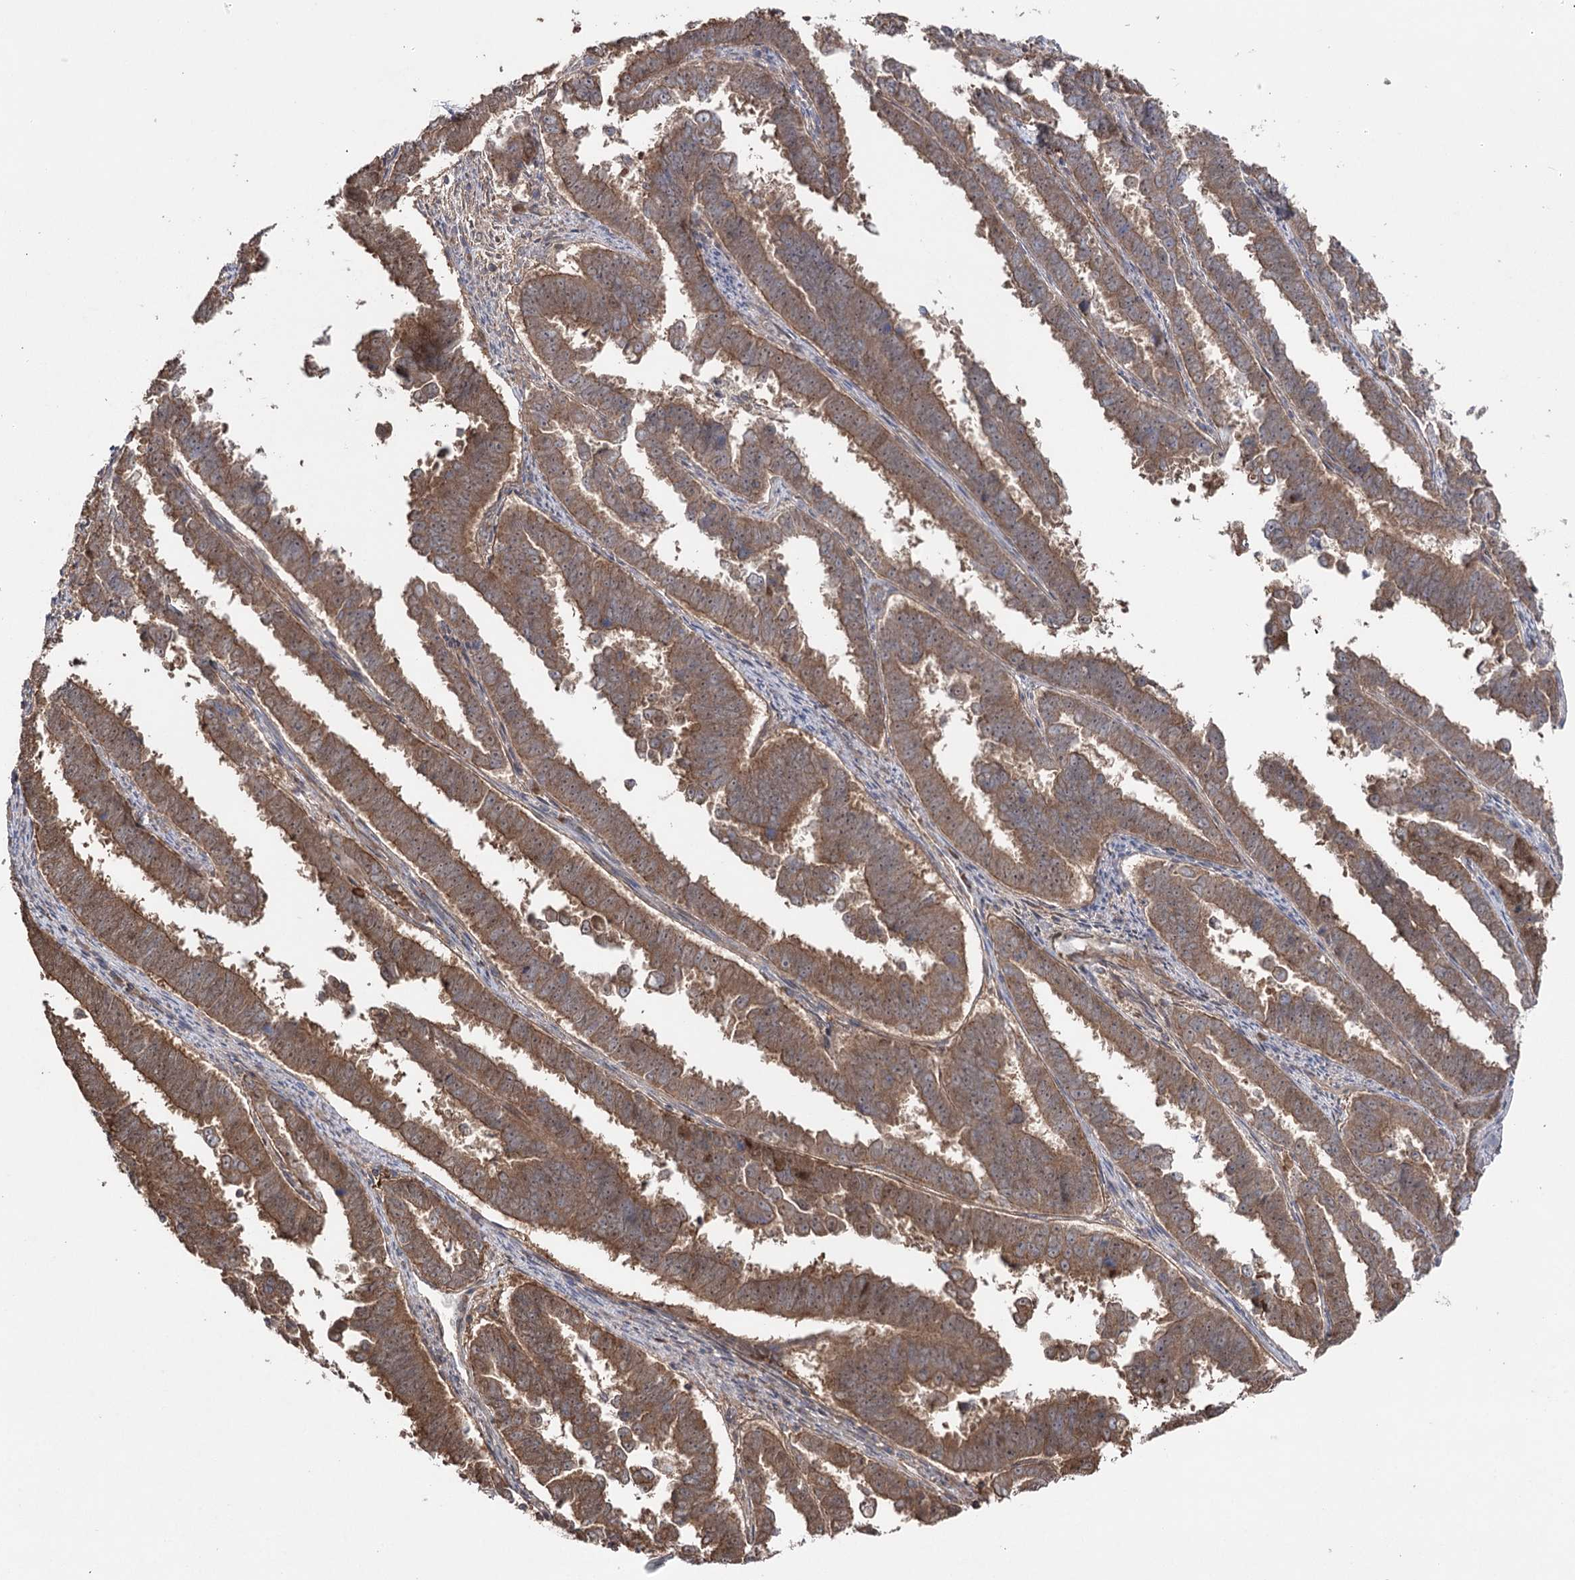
{"staining": {"intensity": "moderate", "quantity": ">75%", "location": "cytoplasmic/membranous"}, "tissue": "endometrial cancer", "cell_type": "Tumor cells", "image_type": "cancer", "snomed": [{"axis": "morphology", "description": "Adenocarcinoma, NOS"}, {"axis": "topography", "description": "Endometrium"}], "caption": "A photomicrograph of human endometrial cancer (adenocarcinoma) stained for a protein displays moderate cytoplasmic/membranous brown staining in tumor cells.", "gene": "LARS2", "patient": {"sex": "female", "age": 75}}